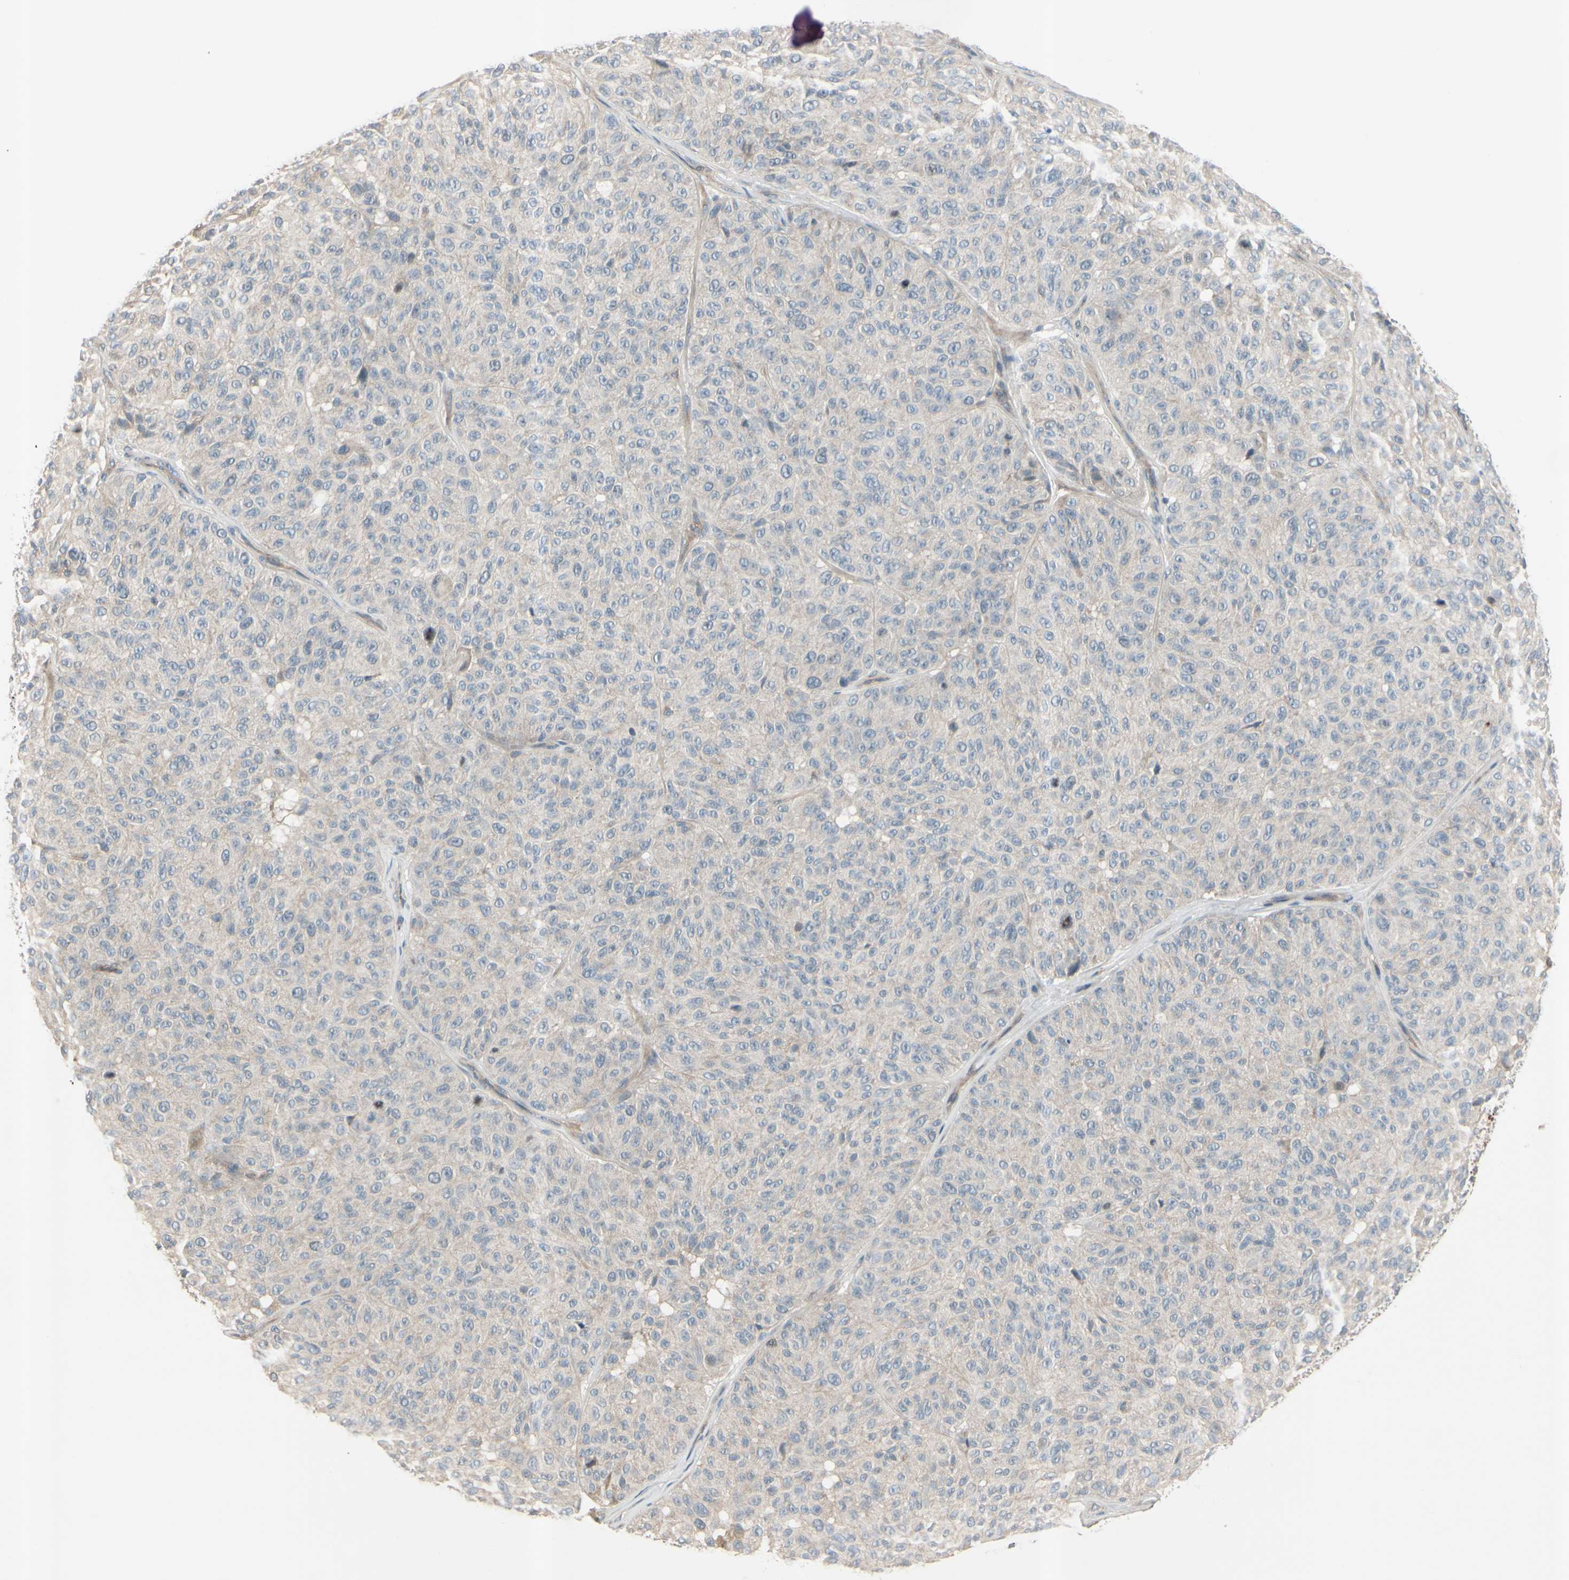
{"staining": {"intensity": "moderate", "quantity": "<25%", "location": "cytoplasmic/membranous"}, "tissue": "melanoma", "cell_type": "Tumor cells", "image_type": "cancer", "snomed": [{"axis": "morphology", "description": "Malignant melanoma, NOS"}, {"axis": "topography", "description": "Skin"}], "caption": "High-power microscopy captured an IHC micrograph of melanoma, revealing moderate cytoplasmic/membranous staining in about <25% of tumor cells.", "gene": "ICAM5", "patient": {"sex": "female", "age": 46}}